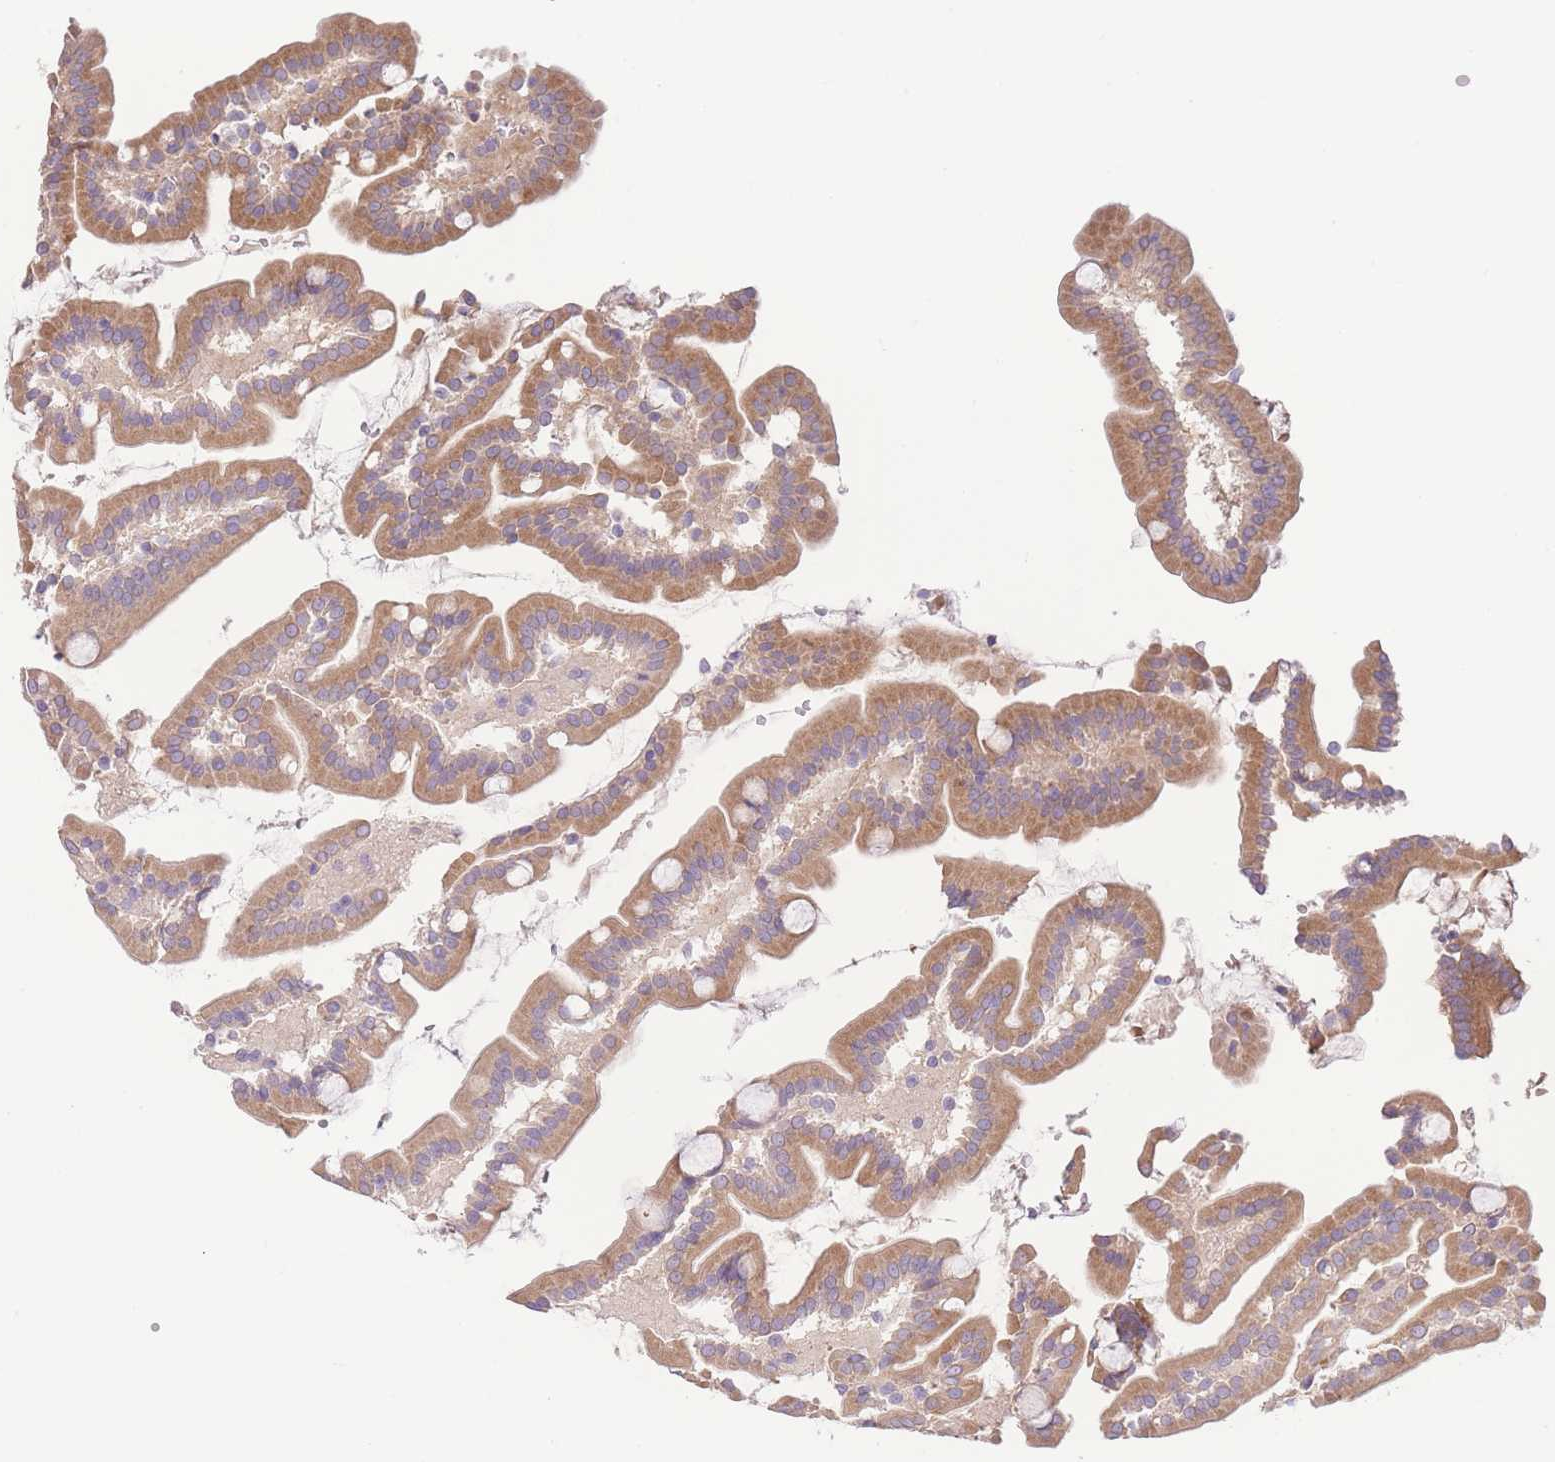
{"staining": {"intensity": "moderate", "quantity": ">75%", "location": "cytoplasmic/membranous"}, "tissue": "duodenum", "cell_type": "Glandular cells", "image_type": "normal", "snomed": [{"axis": "morphology", "description": "Normal tissue, NOS"}, {"axis": "topography", "description": "Duodenum"}], "caption": "Brown immunohistochemical staining in benign human duodenum exhibits moderate cytoplasmic/membranous positivity in approximately >75% of glandular cells.", "gene": "BEX1", "patient": {"sex": "male", "age": 55}}